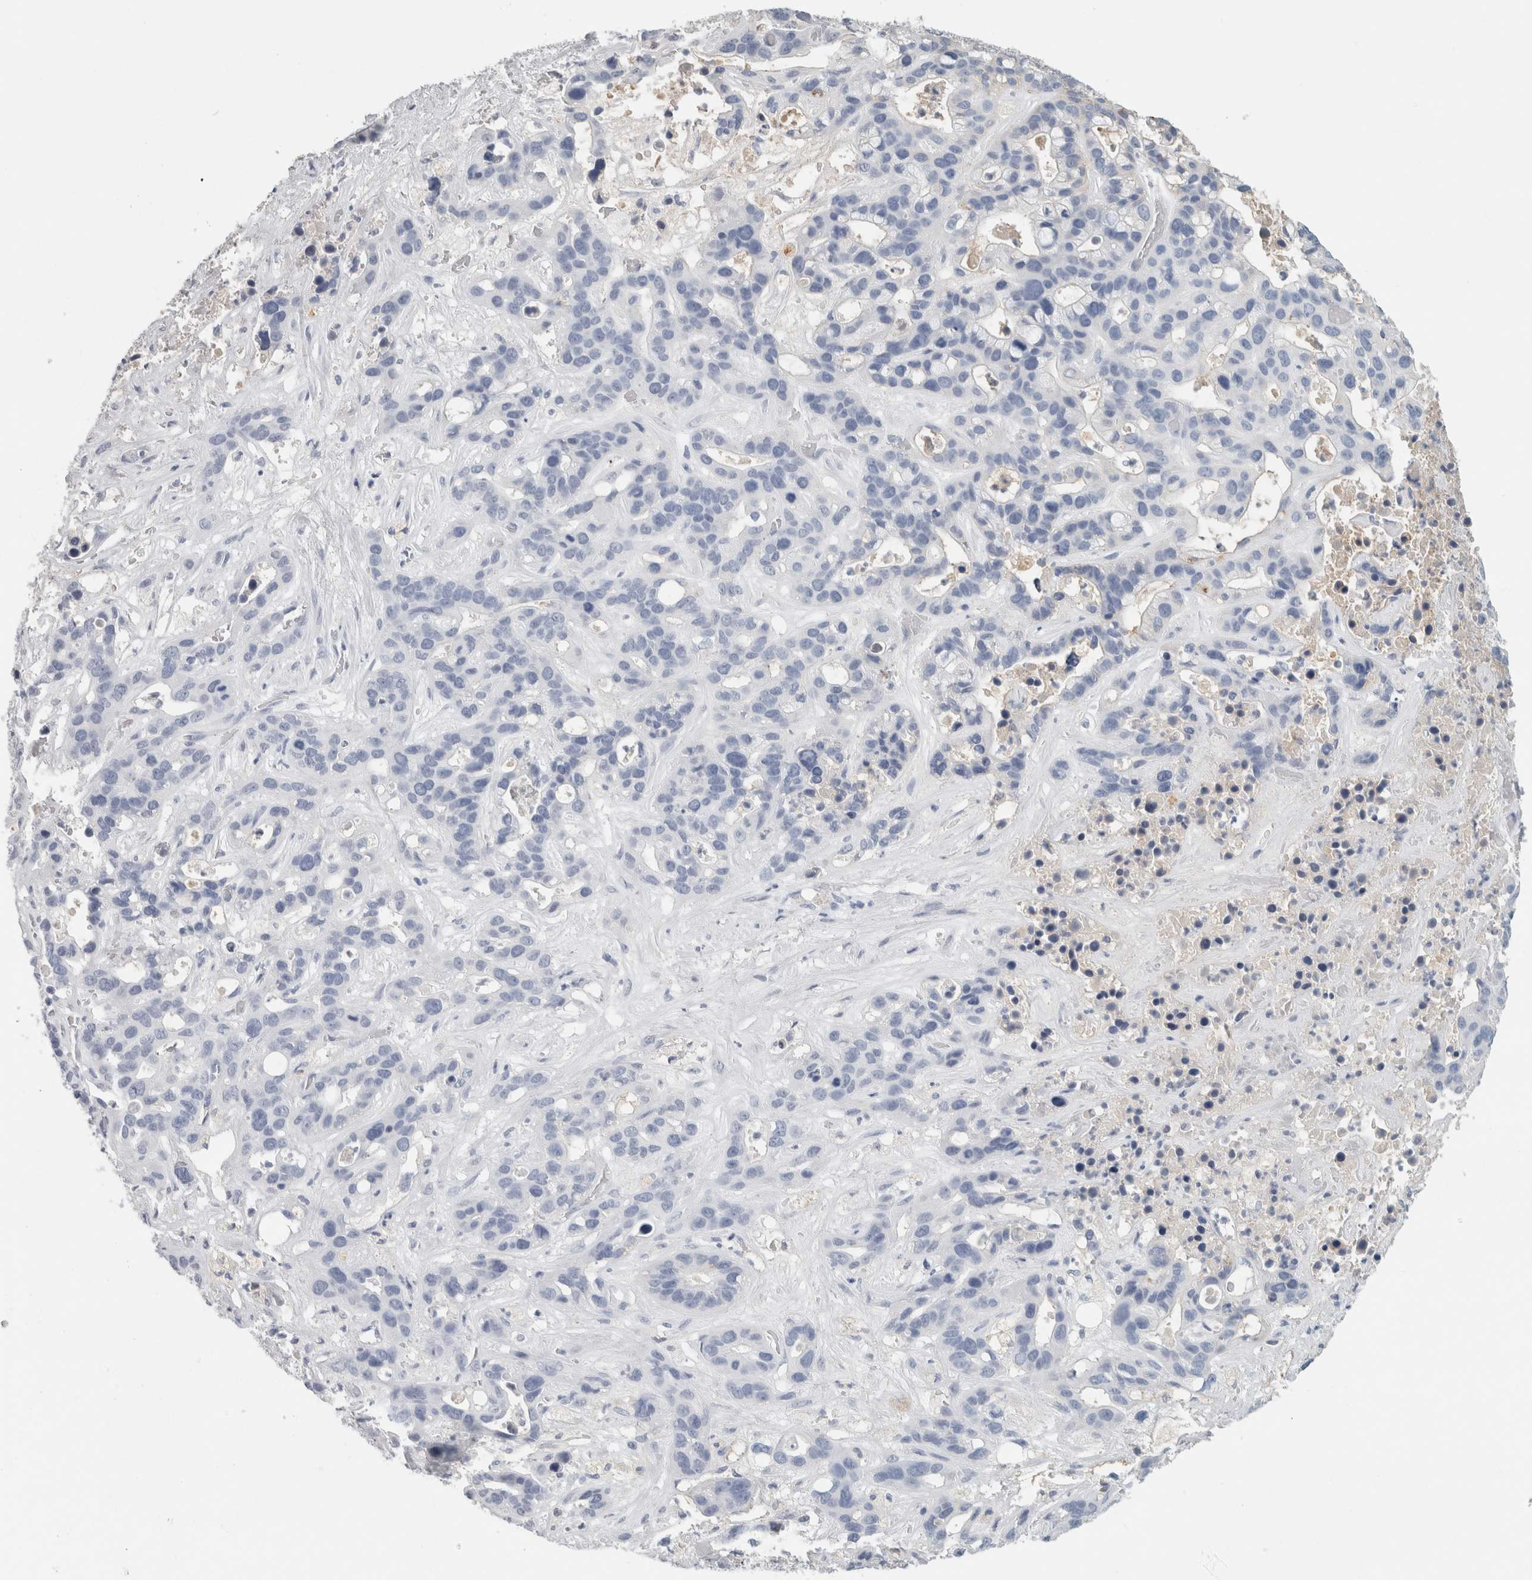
{"staining": {"intensity": "negative", "quantity": "none", "location": "none"}, "tissue": "liver cancer", "cell_type": "Tumor cells", "image_type": "cancer", "snomed": [{"axis": "morphology", "description": "Cholangiocarcinoma"}, {"axis": "topography", "description": "Liver"}], "caption": "Immunohistochemical staining of liver cancer (cholangiocarcinoma) reveals no significant staining in tumor cells. (Stains: DAB immunohistochemistry (IHC) with hematoxylin counter stain, Microscopy: brightfield microscopy at high magnification).", "gene": "TSPAN8", "patient": {"sex": "female", "age": 65}}